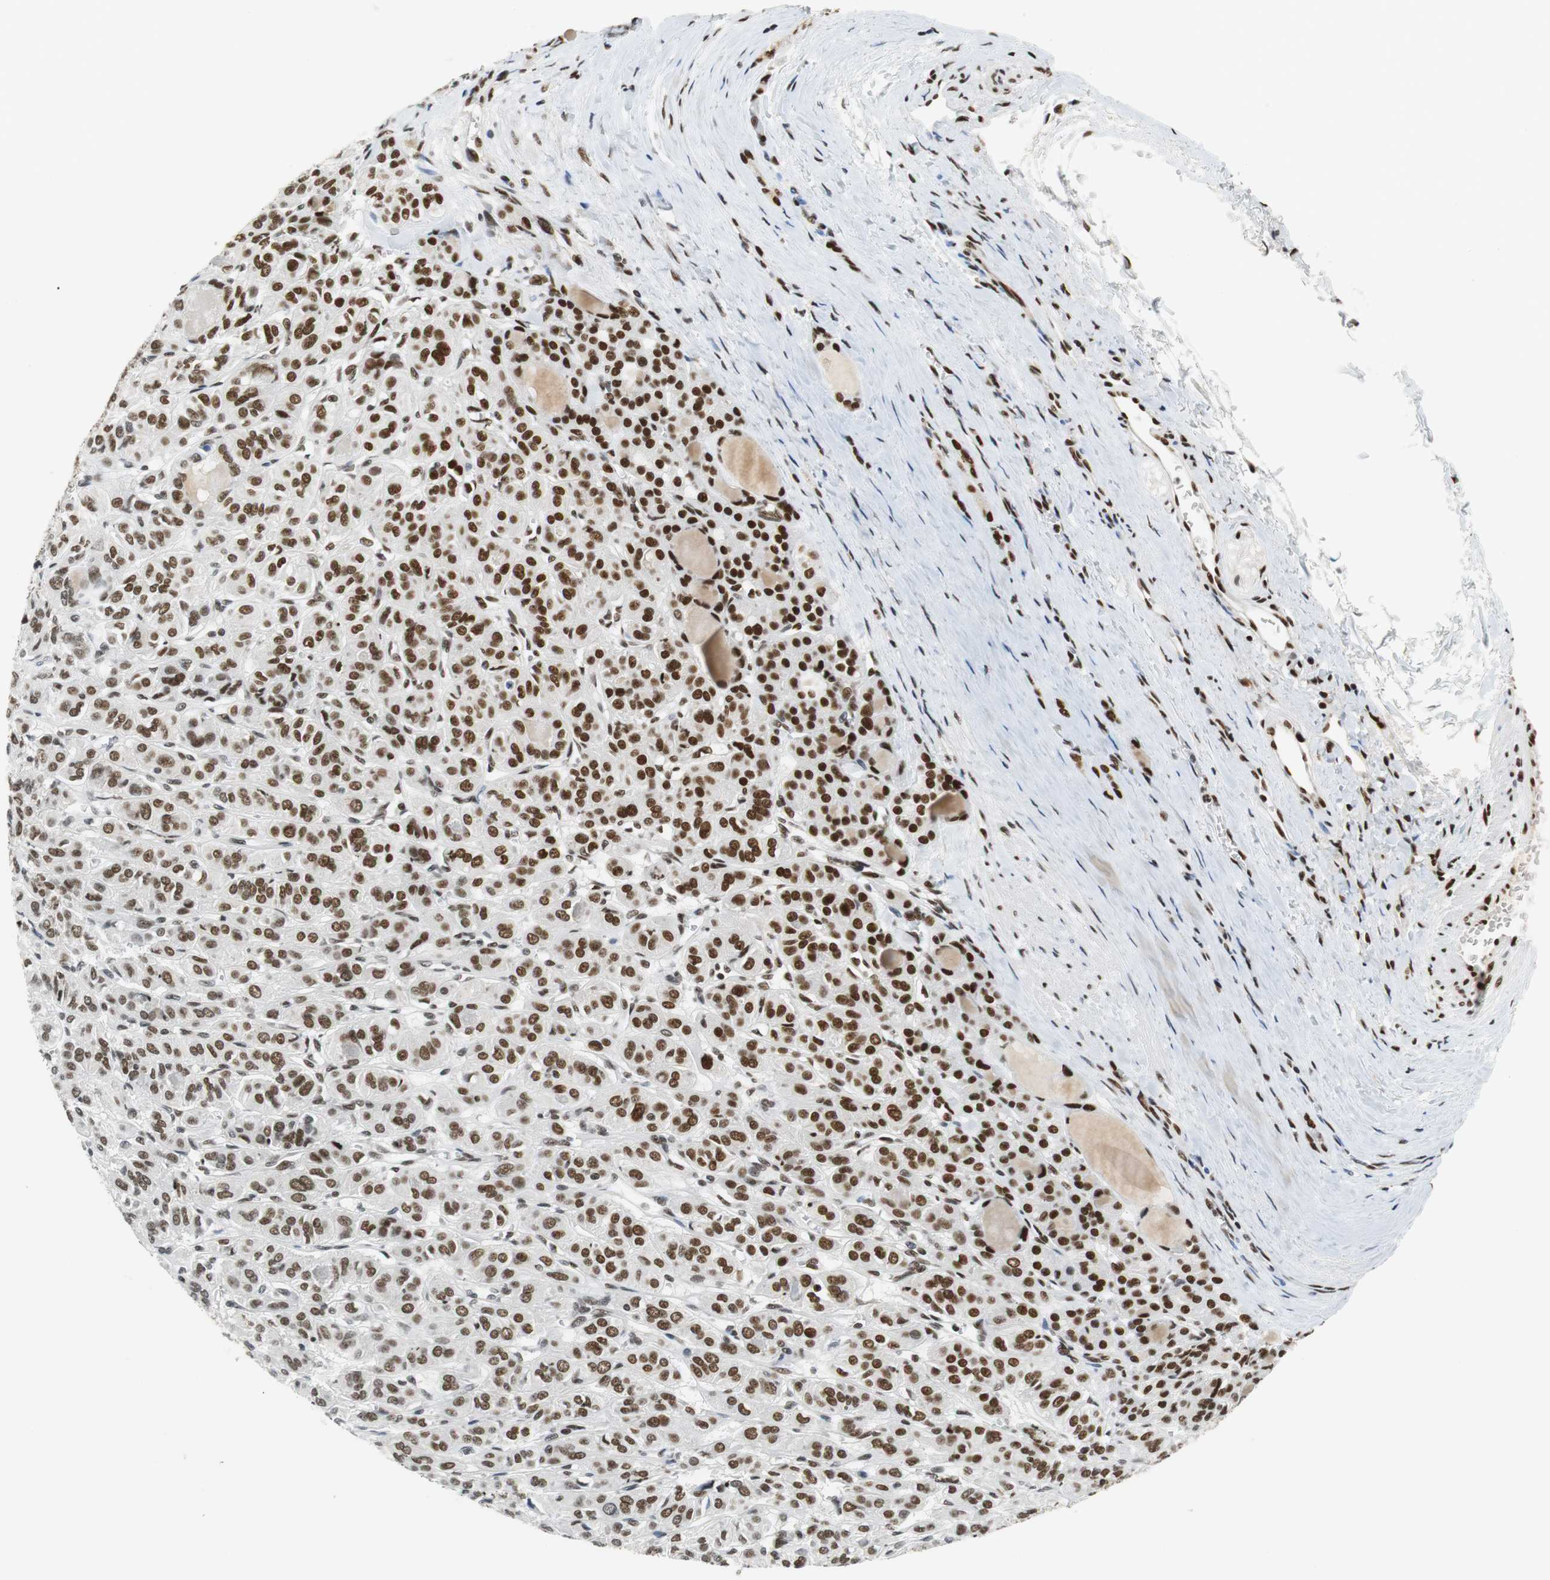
{"staining": {"intensity": "moderate", "quantity": ">75%", "location": "nuclear"}, "tissue": "thyroid cancer", "cell_type": "Tumor cells", "image_type": "cancer", "snomed": [{"axis": "morphology", "description": "Follicular adenoma carcinoma, NOS"}, {"axis": "topography", "description": "Thyroid gland"}], "caption": "Thyroid cancer stained with DAB IHC shows medium levels of moderate nuclear positivity in approximately >75% of tumor cells. The staining was performed using DAB to visualize the protein expression in brown, while the nuclei were stained in blue with hematoxylin (Magnification: 20x).", "gene": "PRKDC", "patient": {"sex": "female", "age": 71}}